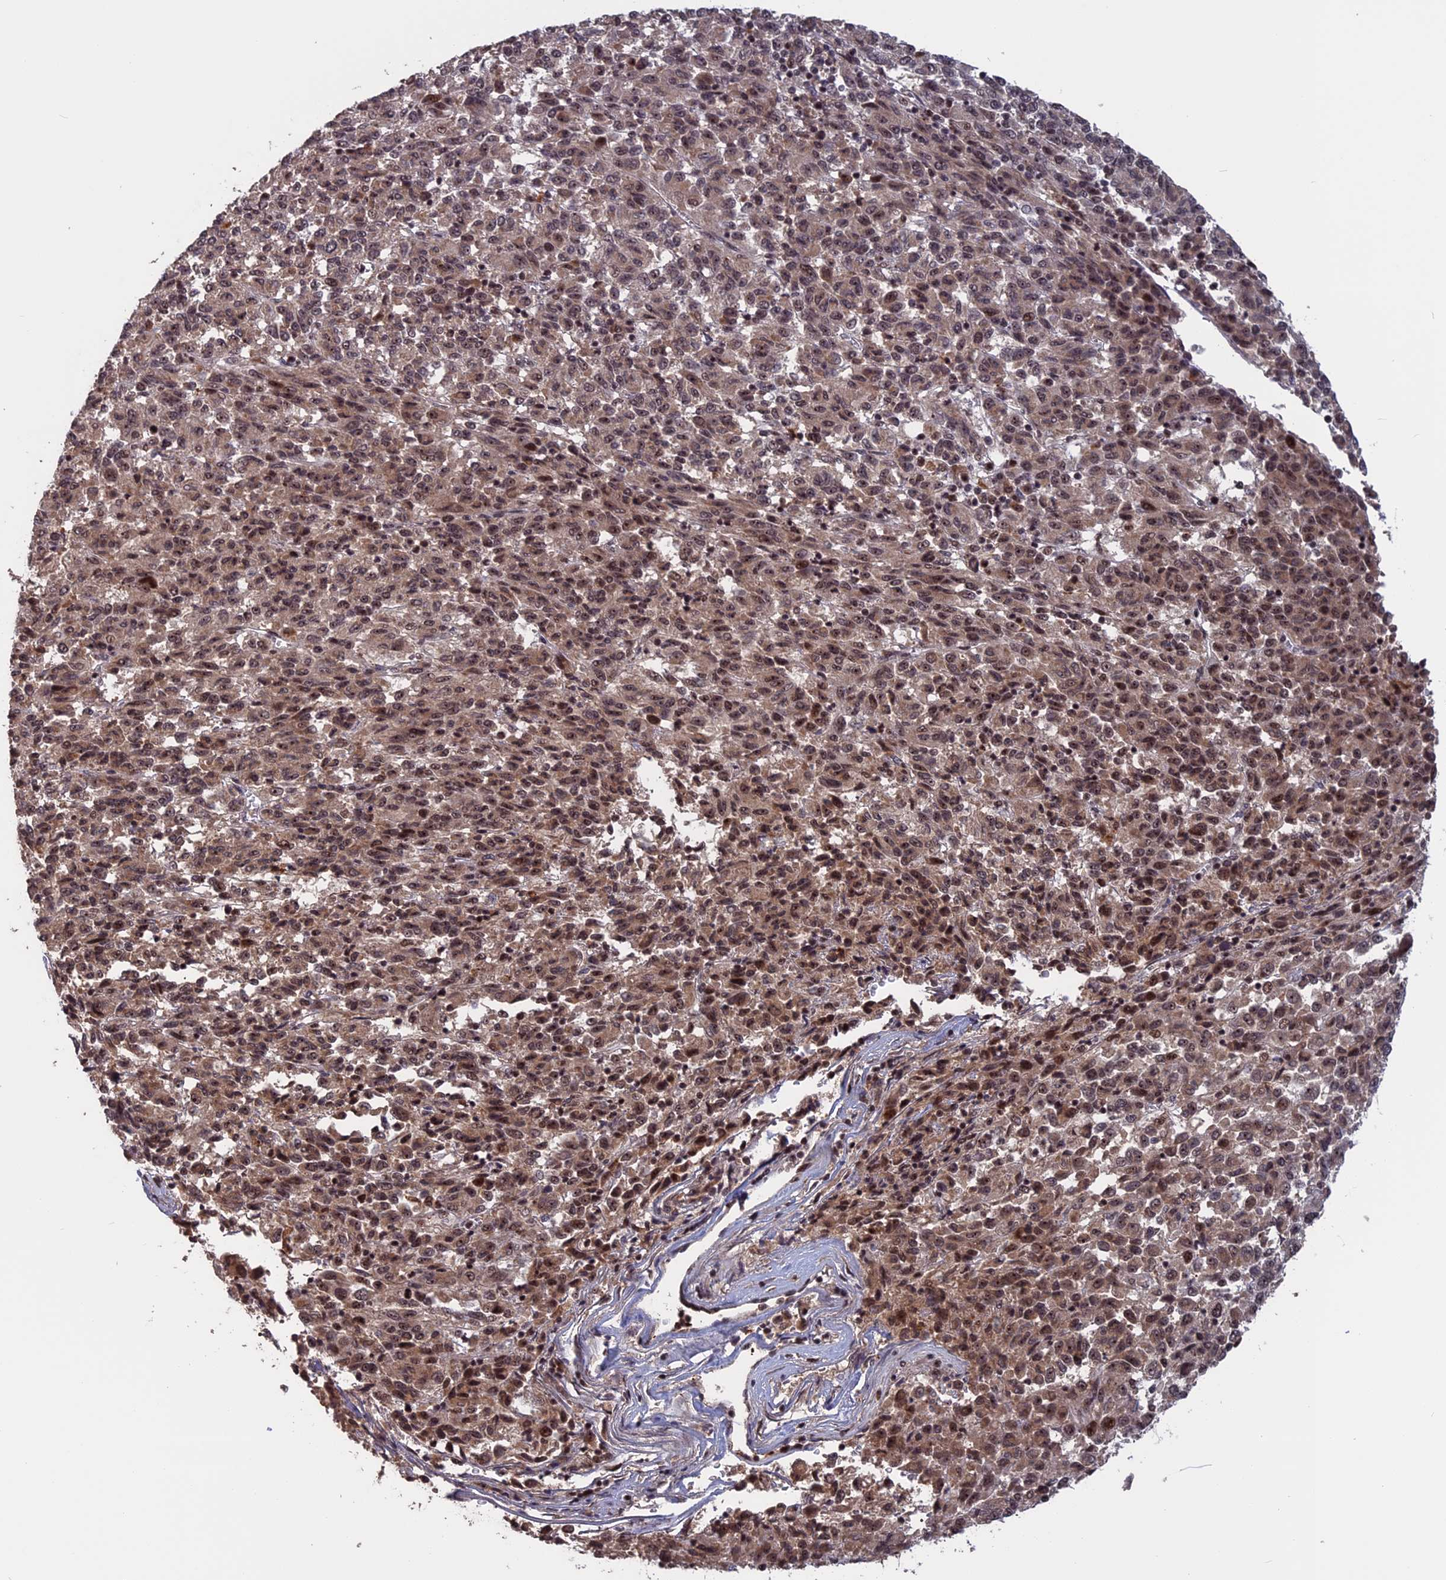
{"staining": {"intensity": "moderate", "quantity": "25%-75%", "location": "nuclear"}, "tissue": "melanoma", "cell_type": "Tumor cells", "image_type": "cancer", "snomed": [{"axis": "morphology", "description": "Malignant melanoma, Metastatic site"}, {"axis": "topography", "description": "Lung"}], "caption": "Melanoma was stained to show a protein in brown. There is medium levels of moderate nuclear positivity in about 25%-75% of tumor cells.", "gene": "CACTIN", "patient": {"sex": "male", "age": 64}}